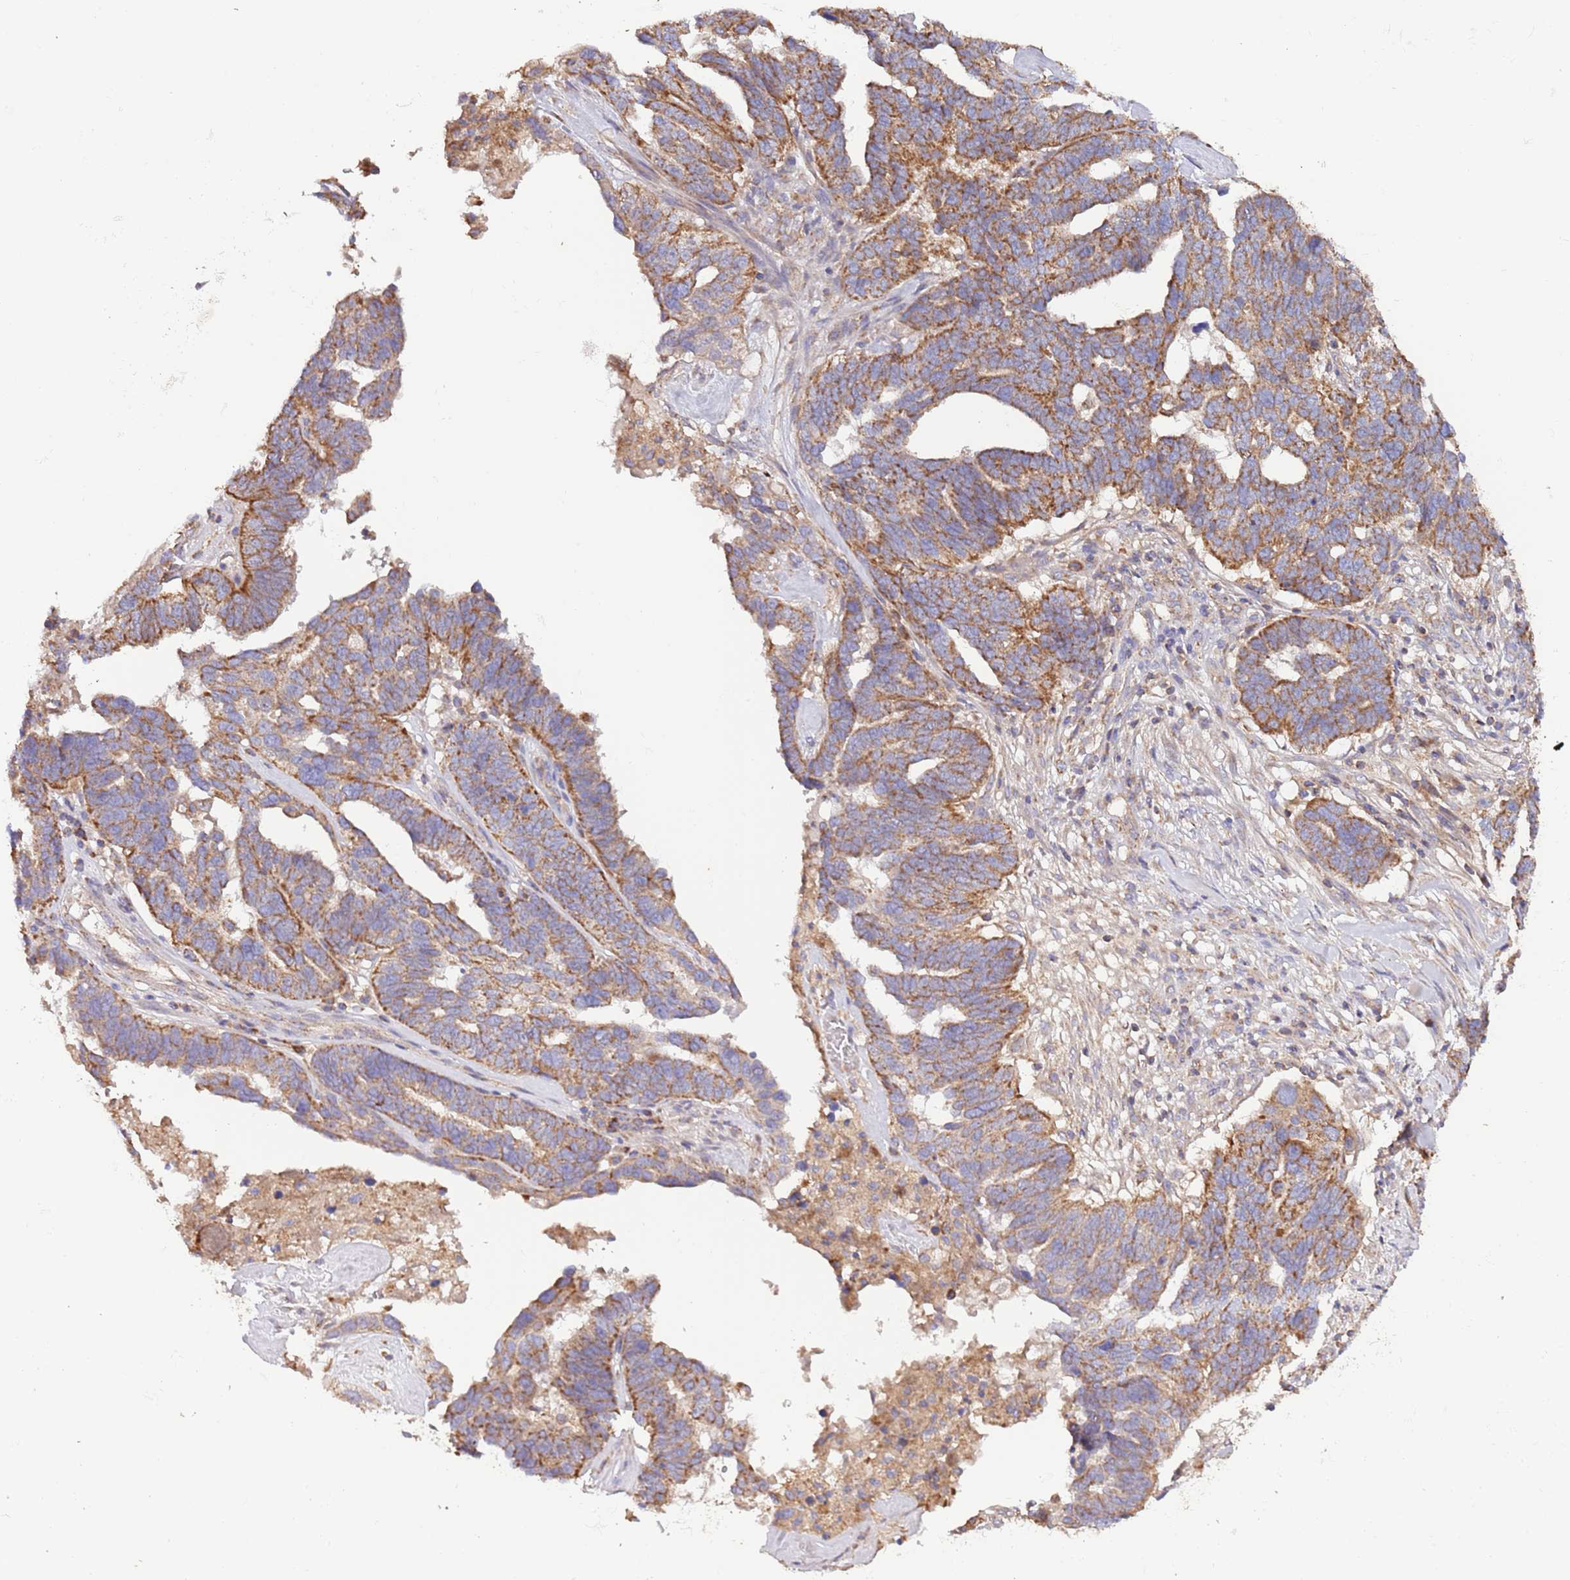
{"staining": {"intensity": "moderate", "quantity": ">75%", "location": "cytoplasmic/membranous"}, "tissue": "ovarian cancer", "cell_type": "Tumor cells", "image_type": "cancer", "snomed": [{"axis": "morphology", "description": "Cystadenocarcinoma, serous, NOS"}, {"axis": "topography", "description": "Ovary"}], "caption": "A brown stain labels moderate cytoplasmic/membranous positivity of a protein in ovarian serous cystadenocarcinoma tumor cells.", "gene": "DNAJA3", "patient": {"sex": "female", "age": 59}}